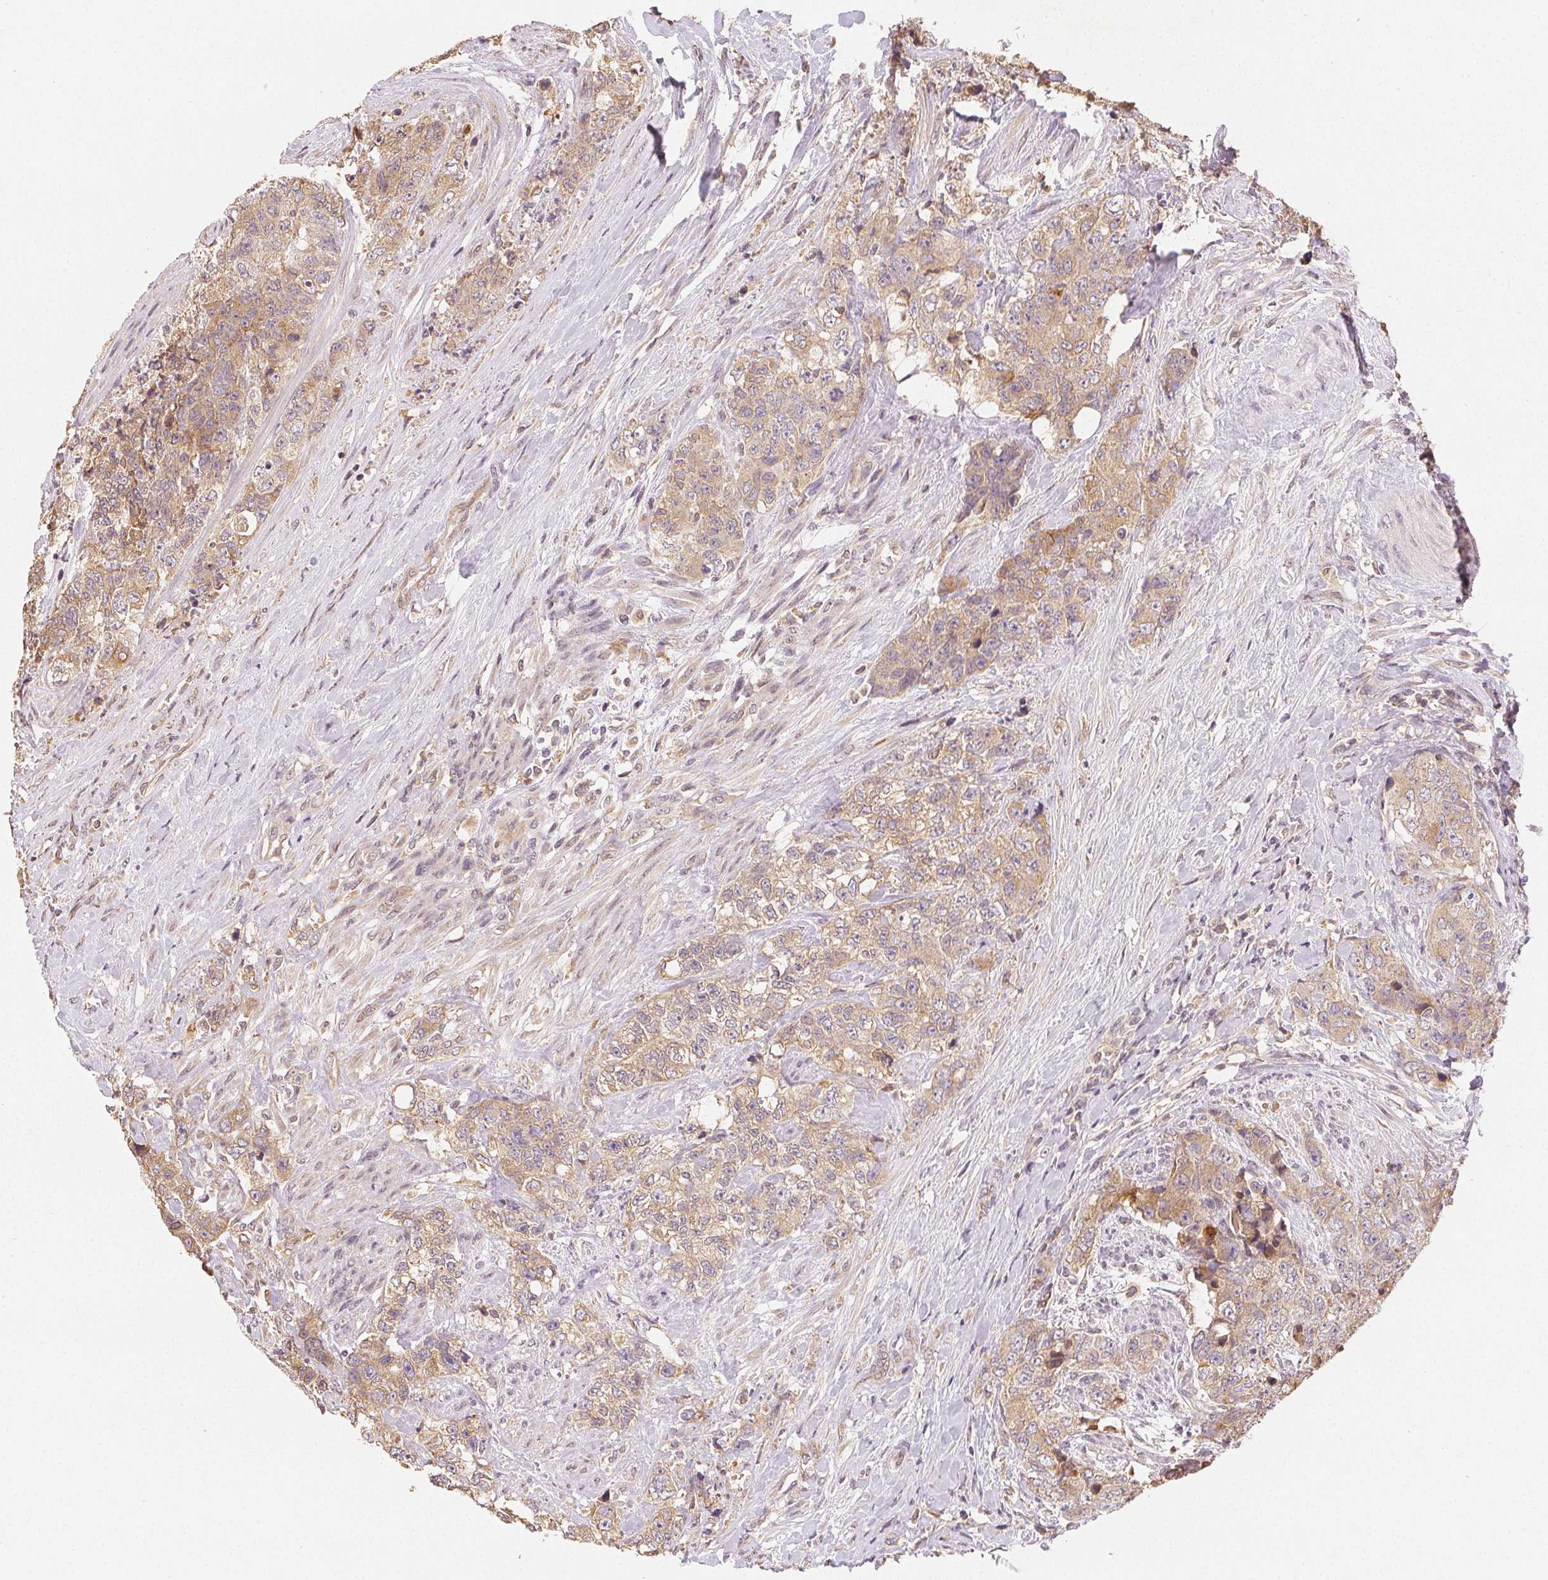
{"staining": {"intensity": "weak", "quantity": ">75%", "location": "cytoplasmic/membranous"}, "tissue": "urothelial cancer", "cell_type": "Tumor cells", "image_type": "cancer", "snomed": [{"axis": "morphology", "description": "Urothelial carcinoma, High grade"}, {"axis": "topography", "description": "Urinary bladder"}], "caption": "A histopathology image of human urothelial cancer stained for a protein demonstrates weak cytoplasmic/membranous brown staining in tumor cells. Immunohistochemistry stains the protein in brown and the nuclei are stained blue.", "gene": "SEZ6L2", "patient": {"sex": "female", "age": 78}}